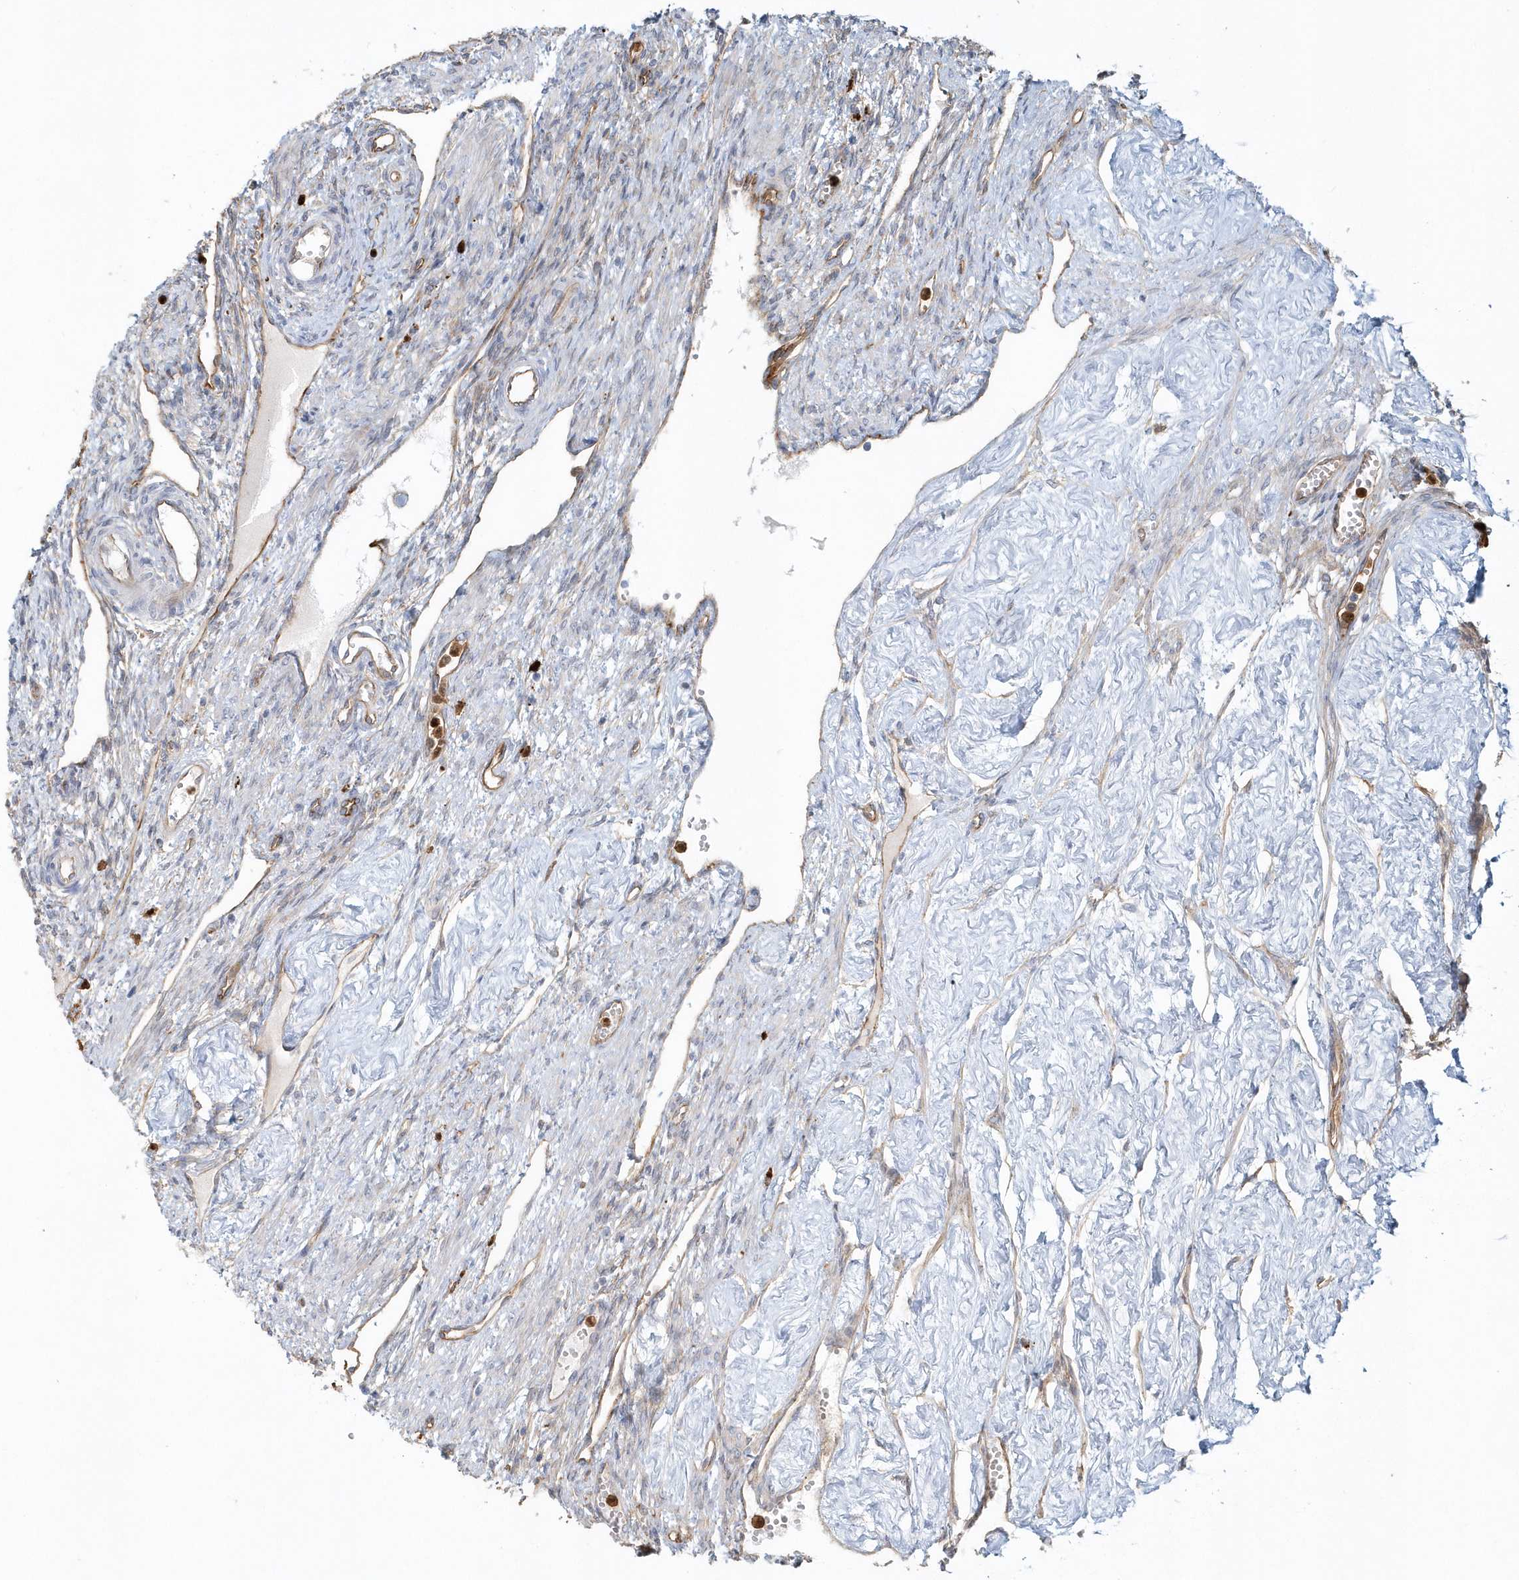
{"staining": {"intensity": "weak", "quantity": "<25%", "location": "cytoplasmic/membranous"}, "tissue": "ovary", "cell_type": "Ovarian stroma cells", "image_type": "normal", "snomed": [{"axis": "morphology", "description": "Normal tissue, NOS"}, {"axis": "morphology", "description": "Cyst, NOS"}, {"axis": "topography", "description": "Ovary"}], "caption": "Immunohistochemical staining of unremarkable human ovary demonstrates no significant positivity in ovarian stroma cells.", "gene": "DNAH1", "patient": {"sex": "female", "age": 33}}